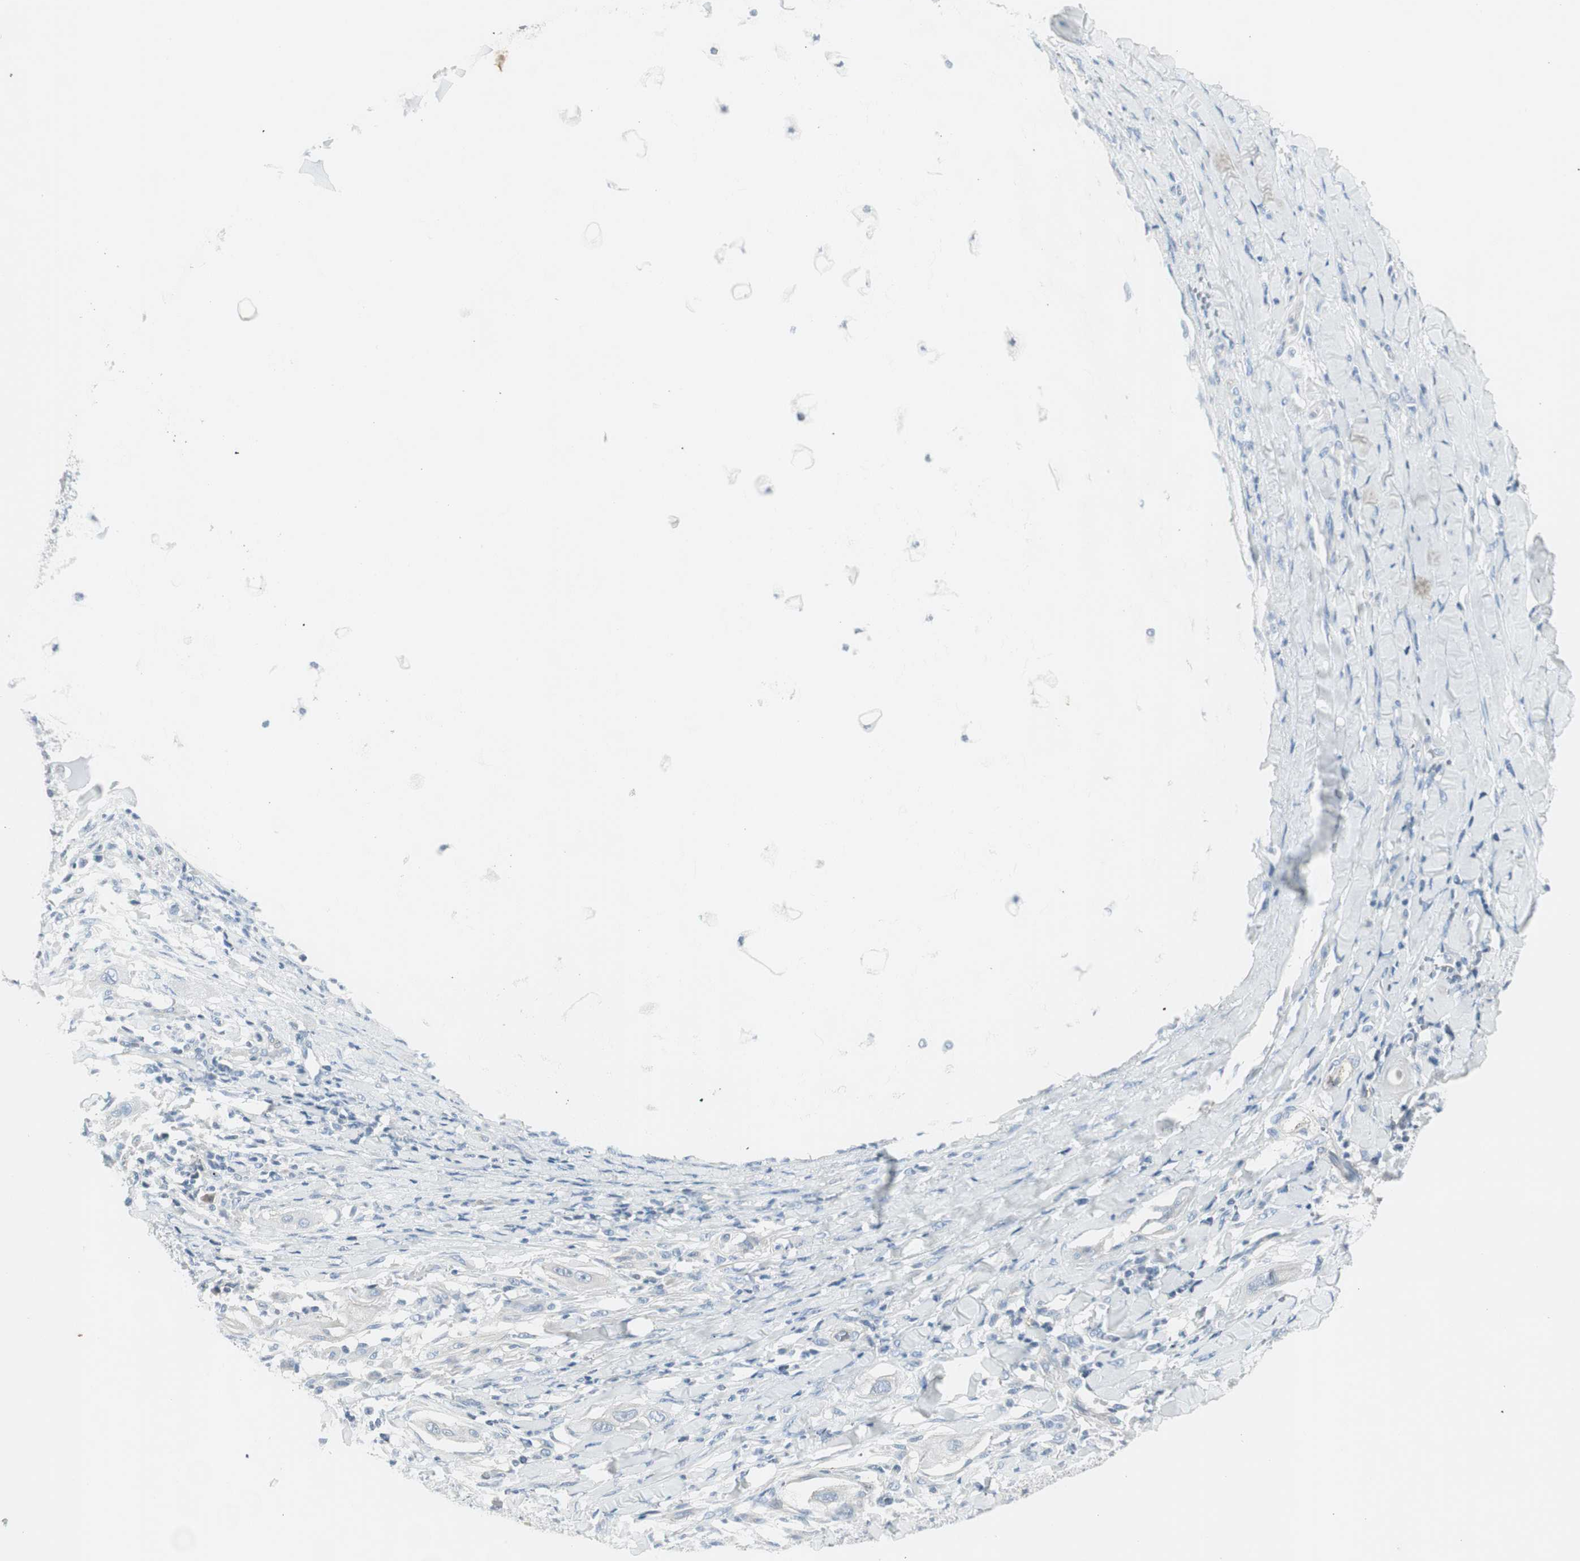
{"staining": {"intensity": "negative", "quantity": "none", "location": "none"}, "tissue": "lung cancer", "cell_type": "Tumor cells", "image_type": "cancer", "snomed": [{"axis": "morphology", "description": "Squamous cell carcinoma, NOS"}, {"axis": "topography", "description": "Lung"}], "caption": "Histopathology image shows no protein staining in tumor cells of lung squamous cell carcinoma tissue.", "gene": "CACNA2D1", "patient": {"sex": "female", "age": 47}}